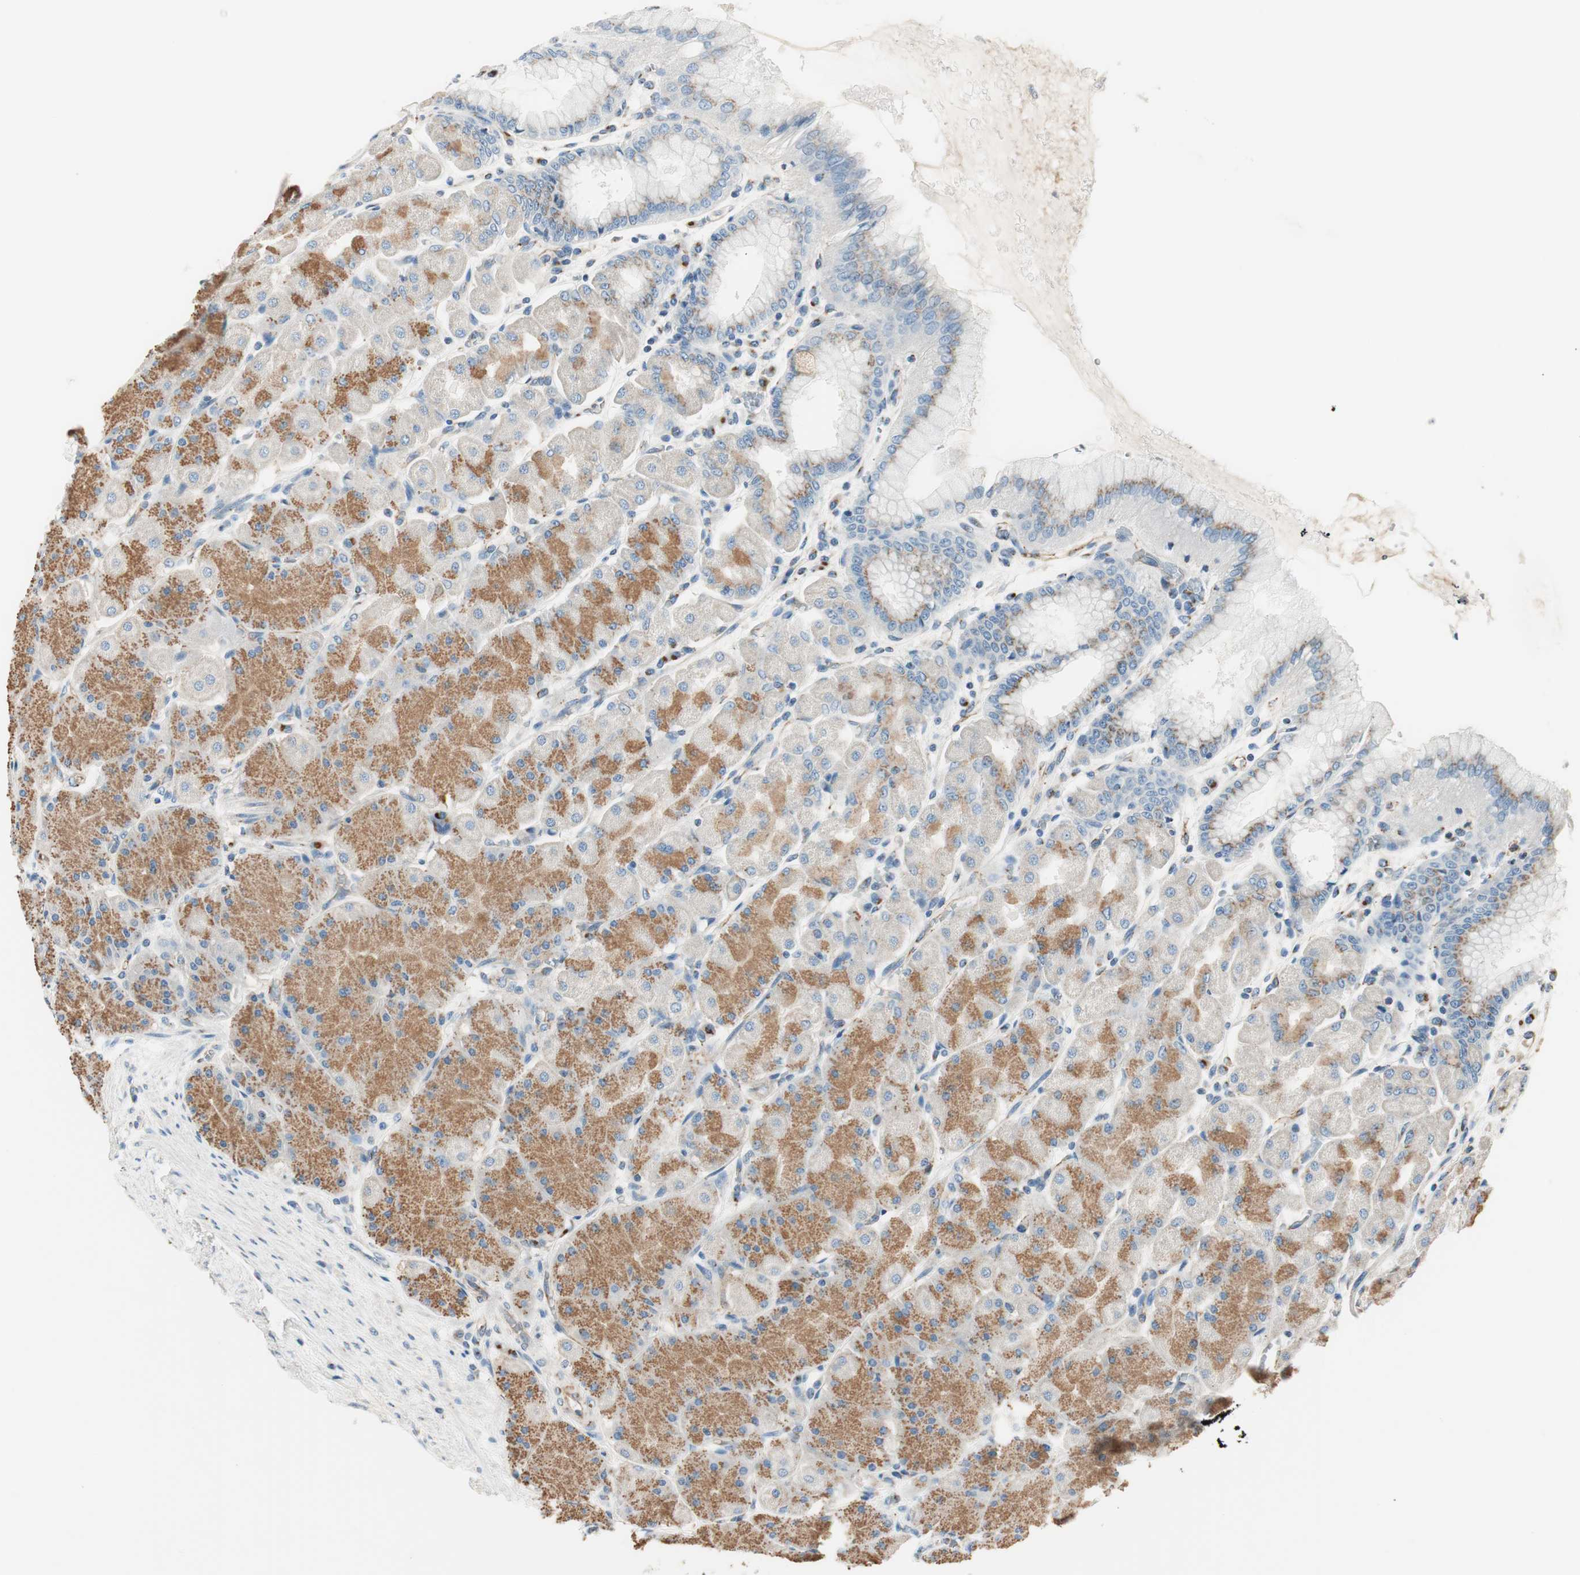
{"staining": {"intensity": "moderate", "quantity": "25%-75%", "location": "cytoplasmic/membranous"}, "tissue": "stomach", "cell_type": "Glandular cells", "image_type": "normal", "snomed": [{"axis": "morphology", "description": "Normal tissue, NOS"}, {"axis": "topography", "description": "Stomach, upper"}], "caption": "IHC staining of normal stomach, which exhibits medium levels of moderate cytoplasmic/membranous staining in approximately 25%-75% of glandular cells indicating moderate cytoplasmic/membranous protein expression. The staining was performed using DAB (3,3'-diaminobenzidine) (brown) for protein detection and nuclei were counterstained in hematoxylin (blue).", "gene": "TMF1", "patient": {"sex": "female", "age": 56}}